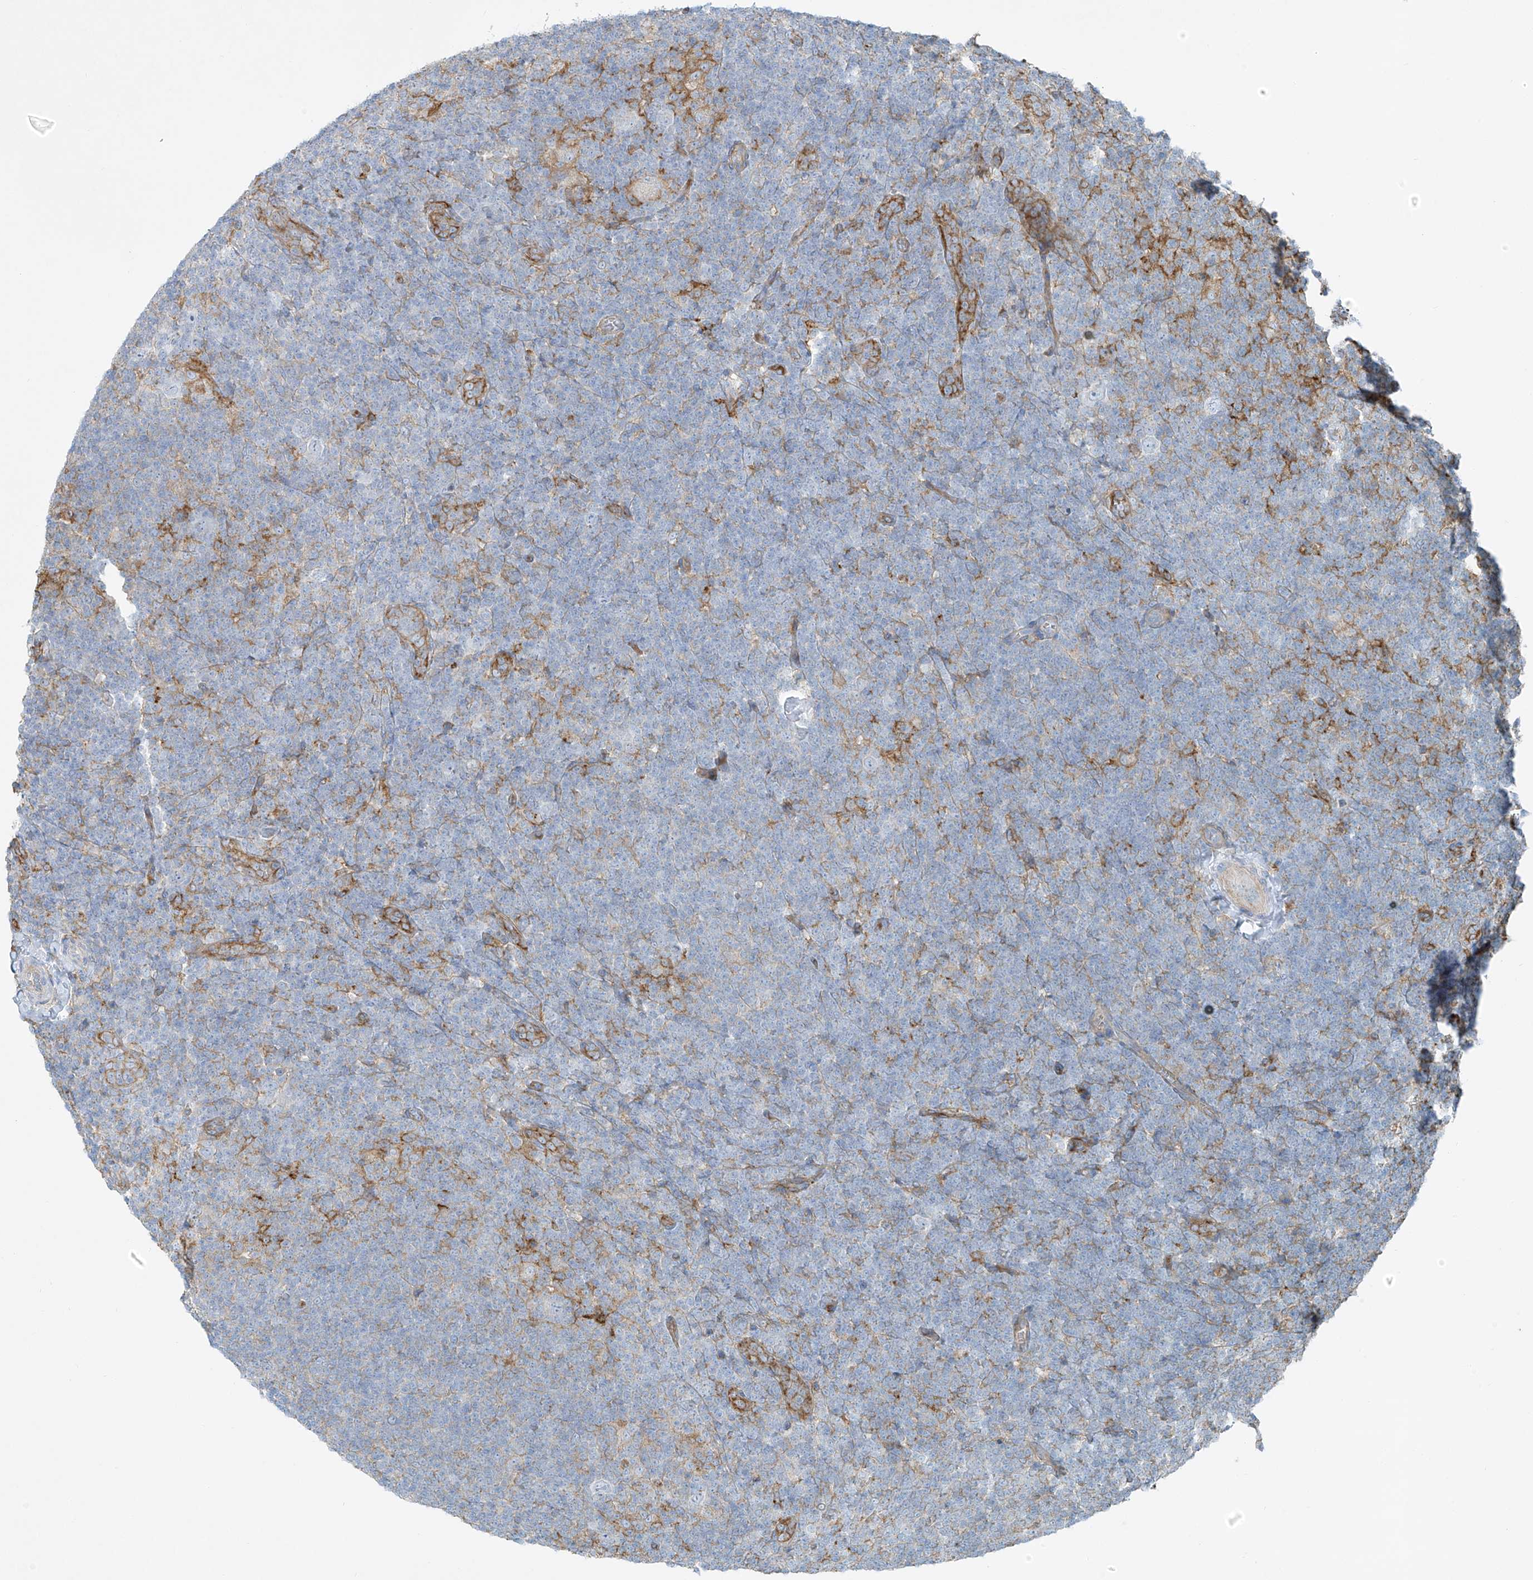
{"staining": {"intensity": "negative", "quantity": "none", "location": "none"}, "tissue": "lymphoma", "cell_type": "Tumor cells", "image_type": "cancer", "snomed": [{"axis": "morphology", "description": "Hodgkin's disease, NOS"}, {"axis": "topography", "description": "Lymph node"}], "caption": "There is no significant staining in tumor cells of Hodgkin's disease. Nuclei are stained in blue.", "gene": "VAMP5", "patient": {"sex": "female", "age": 57}}